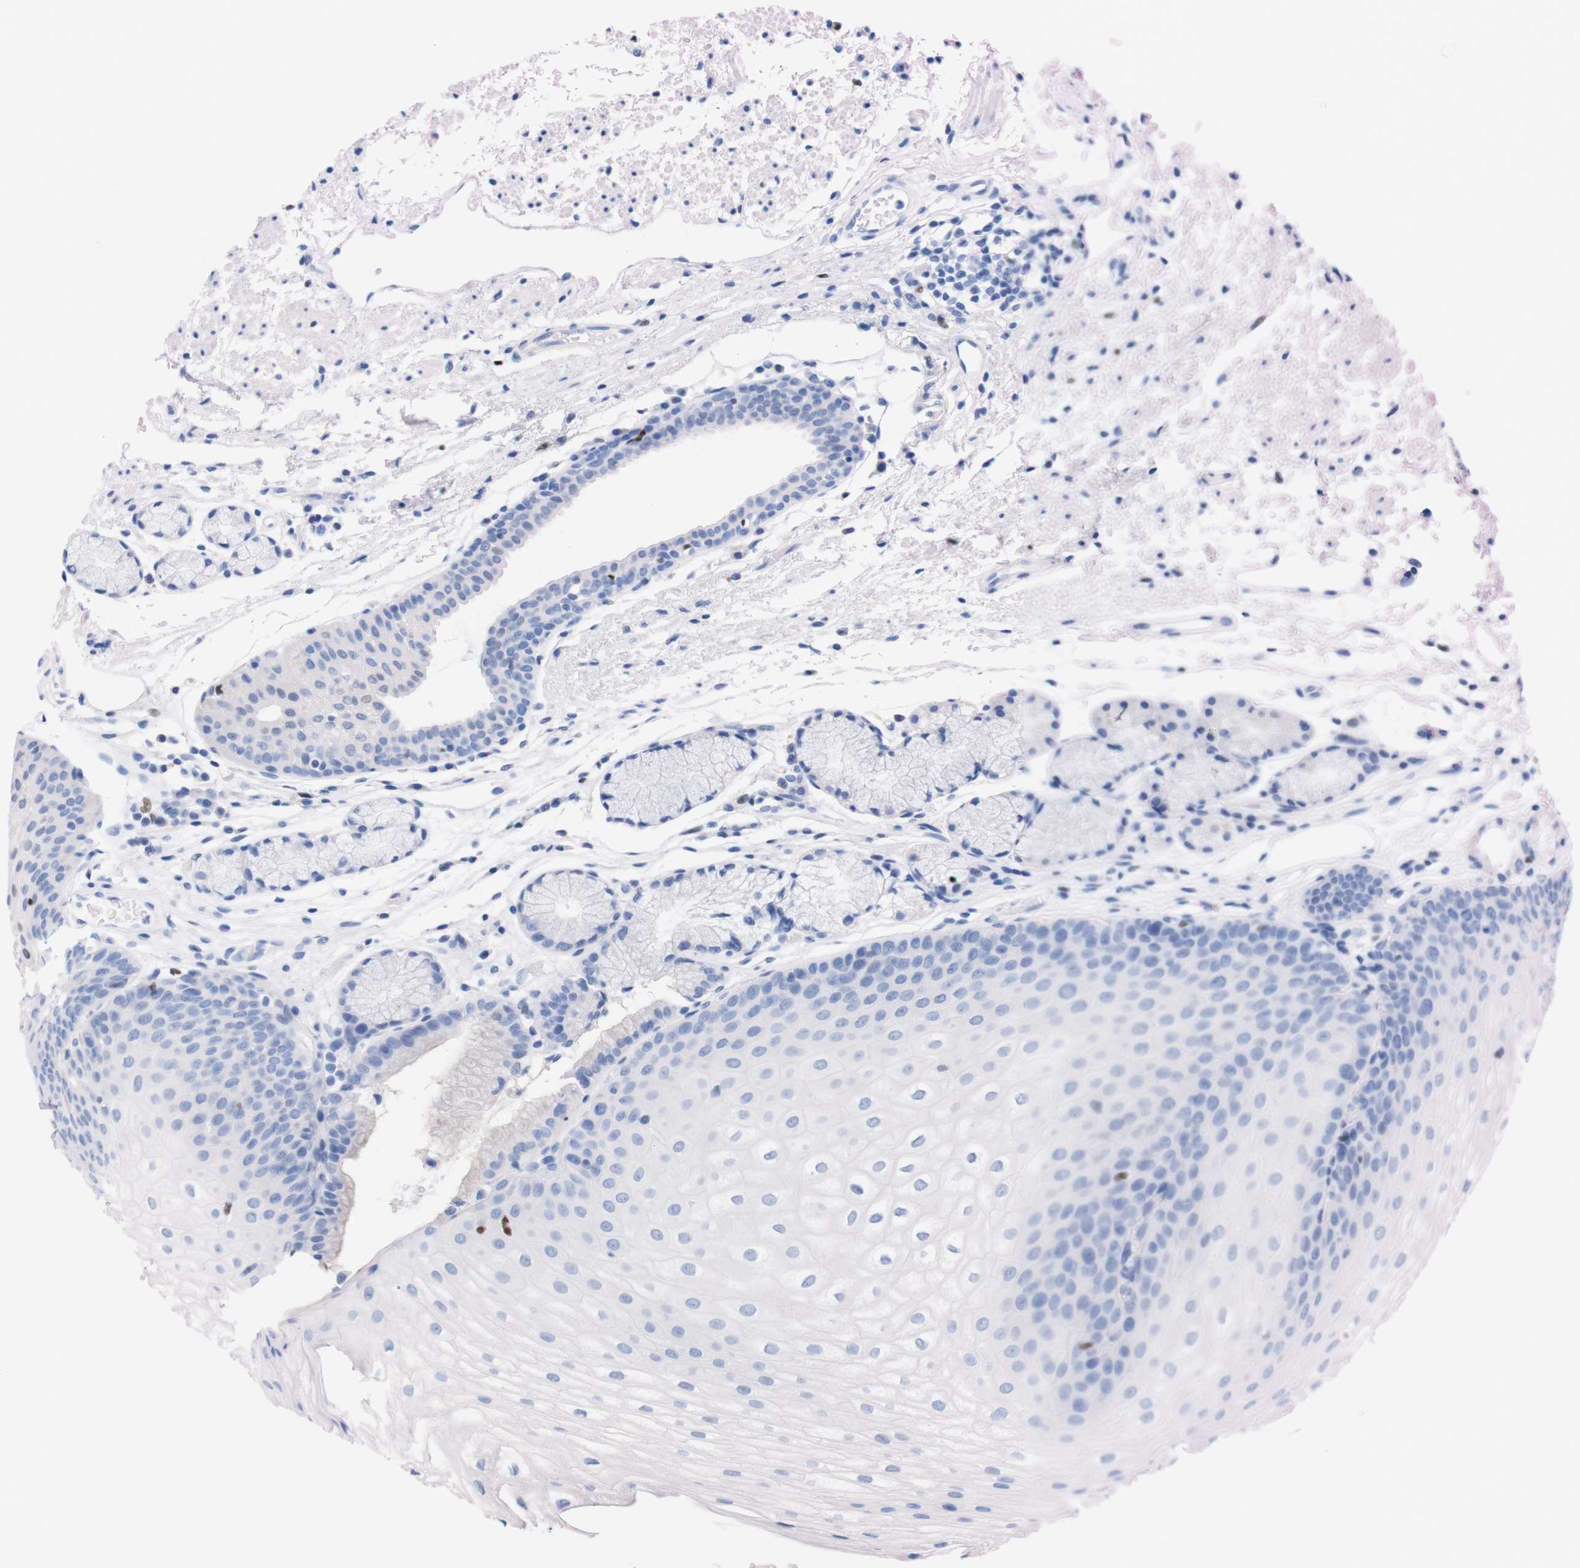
{"staining": {"intensity": "negative", "quantity": "none", "location": "none"}, "tissue": "stomach", "cell_type": "Glandular cells", "image_type": "normal", "snomed": [{"axis": "morphology", "description": "Normal tissue, NOS"}, {"axis": "topography", "description": "Stomach, upper"}], "caption": "DAB (3,3'-diaminobenzidine) immunohistochemical staining of unremarkable human stomach reveals no significant staining in glandular cells.", "gene": "P2RY12", "patient": {"sex": "male", "age": 72}}